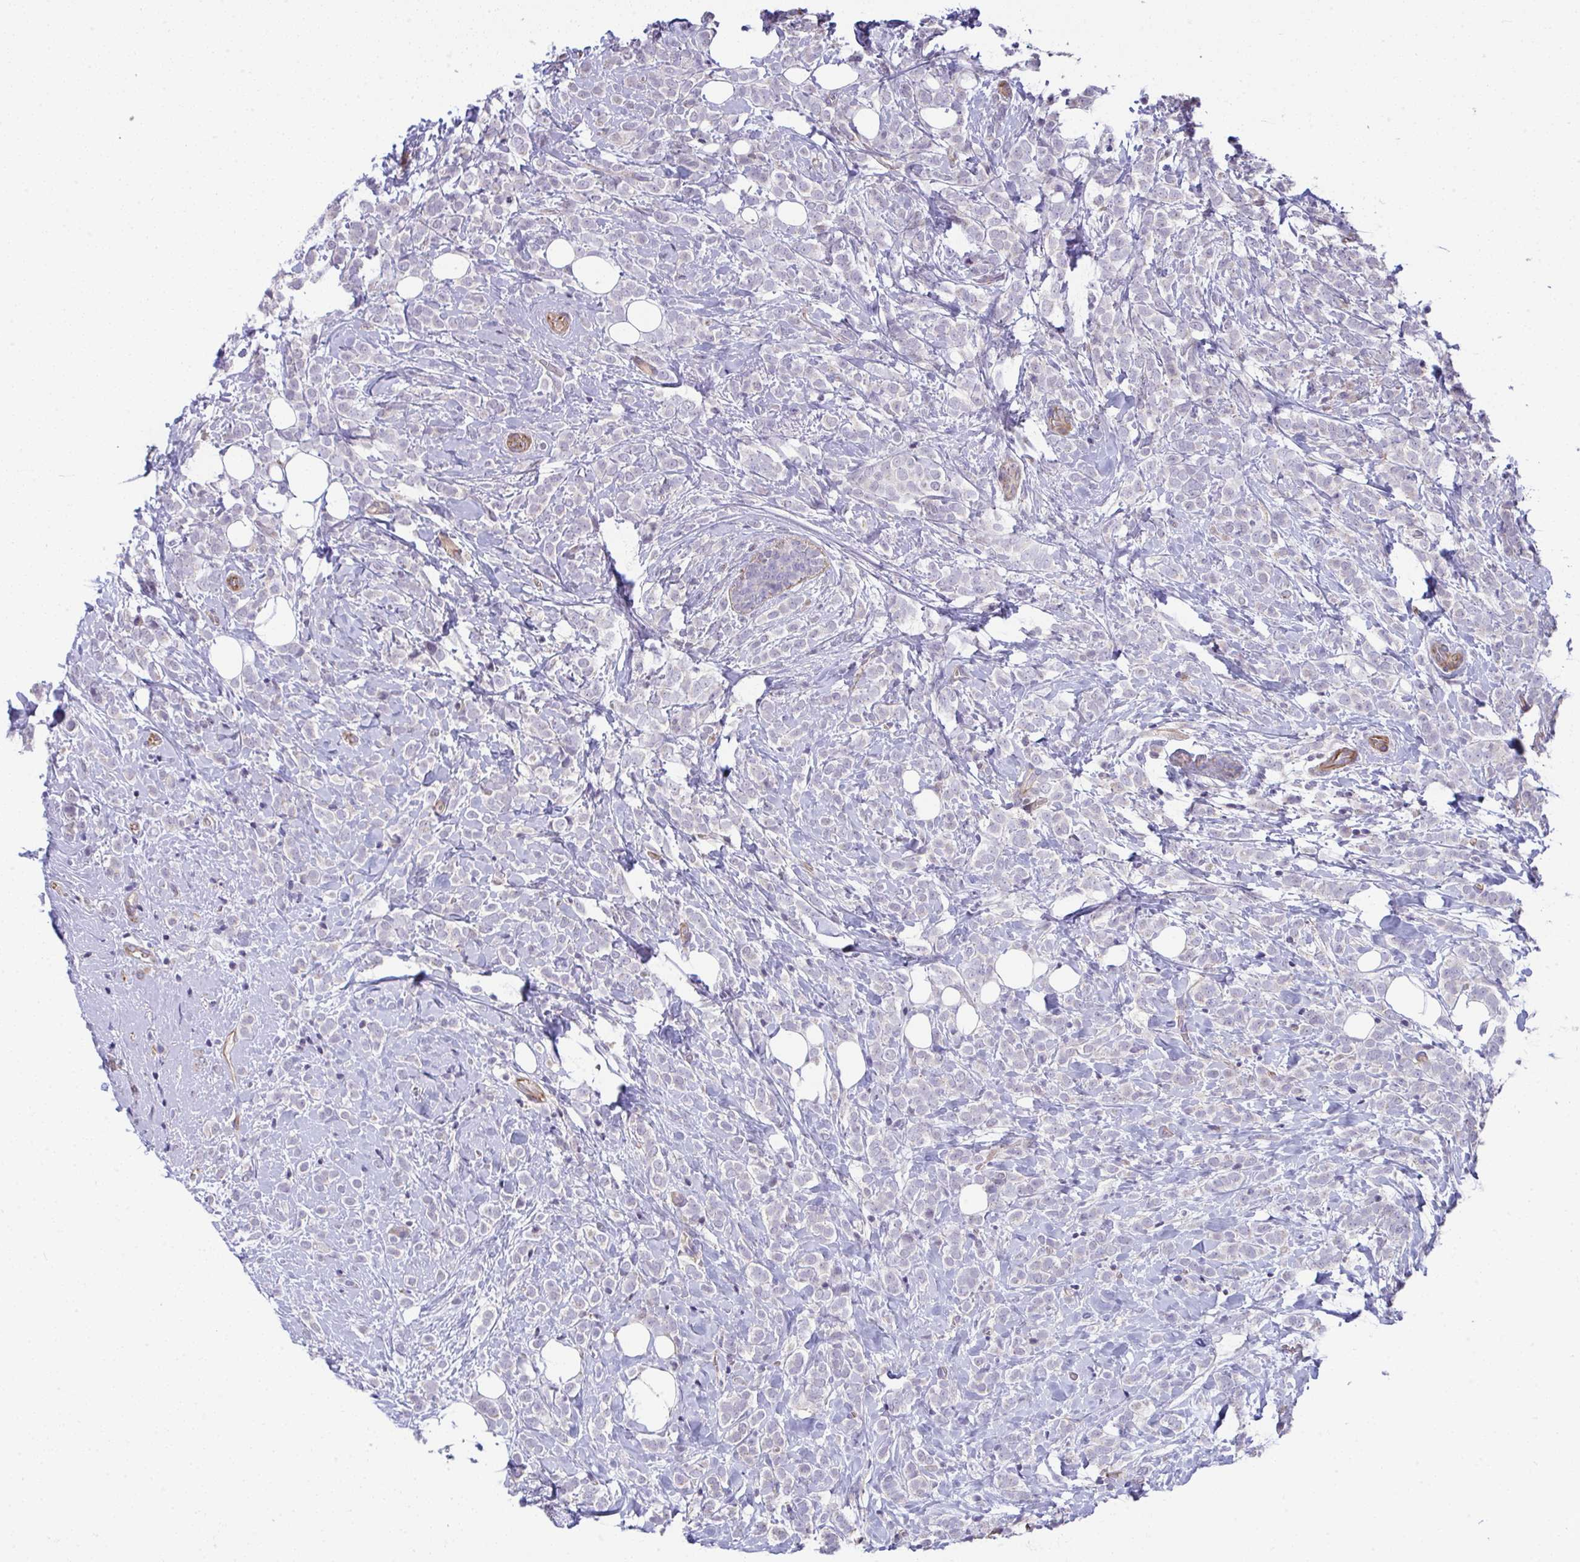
{"staining": {"intensity": "negative", "quantity": "none", "location": "none"}, "tissue": "breast cancer", "cell_type": "Tumor cells", "image_type": "cancer", "snomed": [{"axis": "morphology", "description": "Lobular carcinoma"}, {"axis": "topography", "description": "Breast"}], "caption": "This is a micrograph of immunohistochemistry (IHC) staining of breast cancer, which shows no staining in tumor cells. The staining is performed using DAB brown chromogen with nuclei counter-stained in using hematoxylin.", "gene": "MYL12A", "patient": {"sex": "female", "age": 49}}